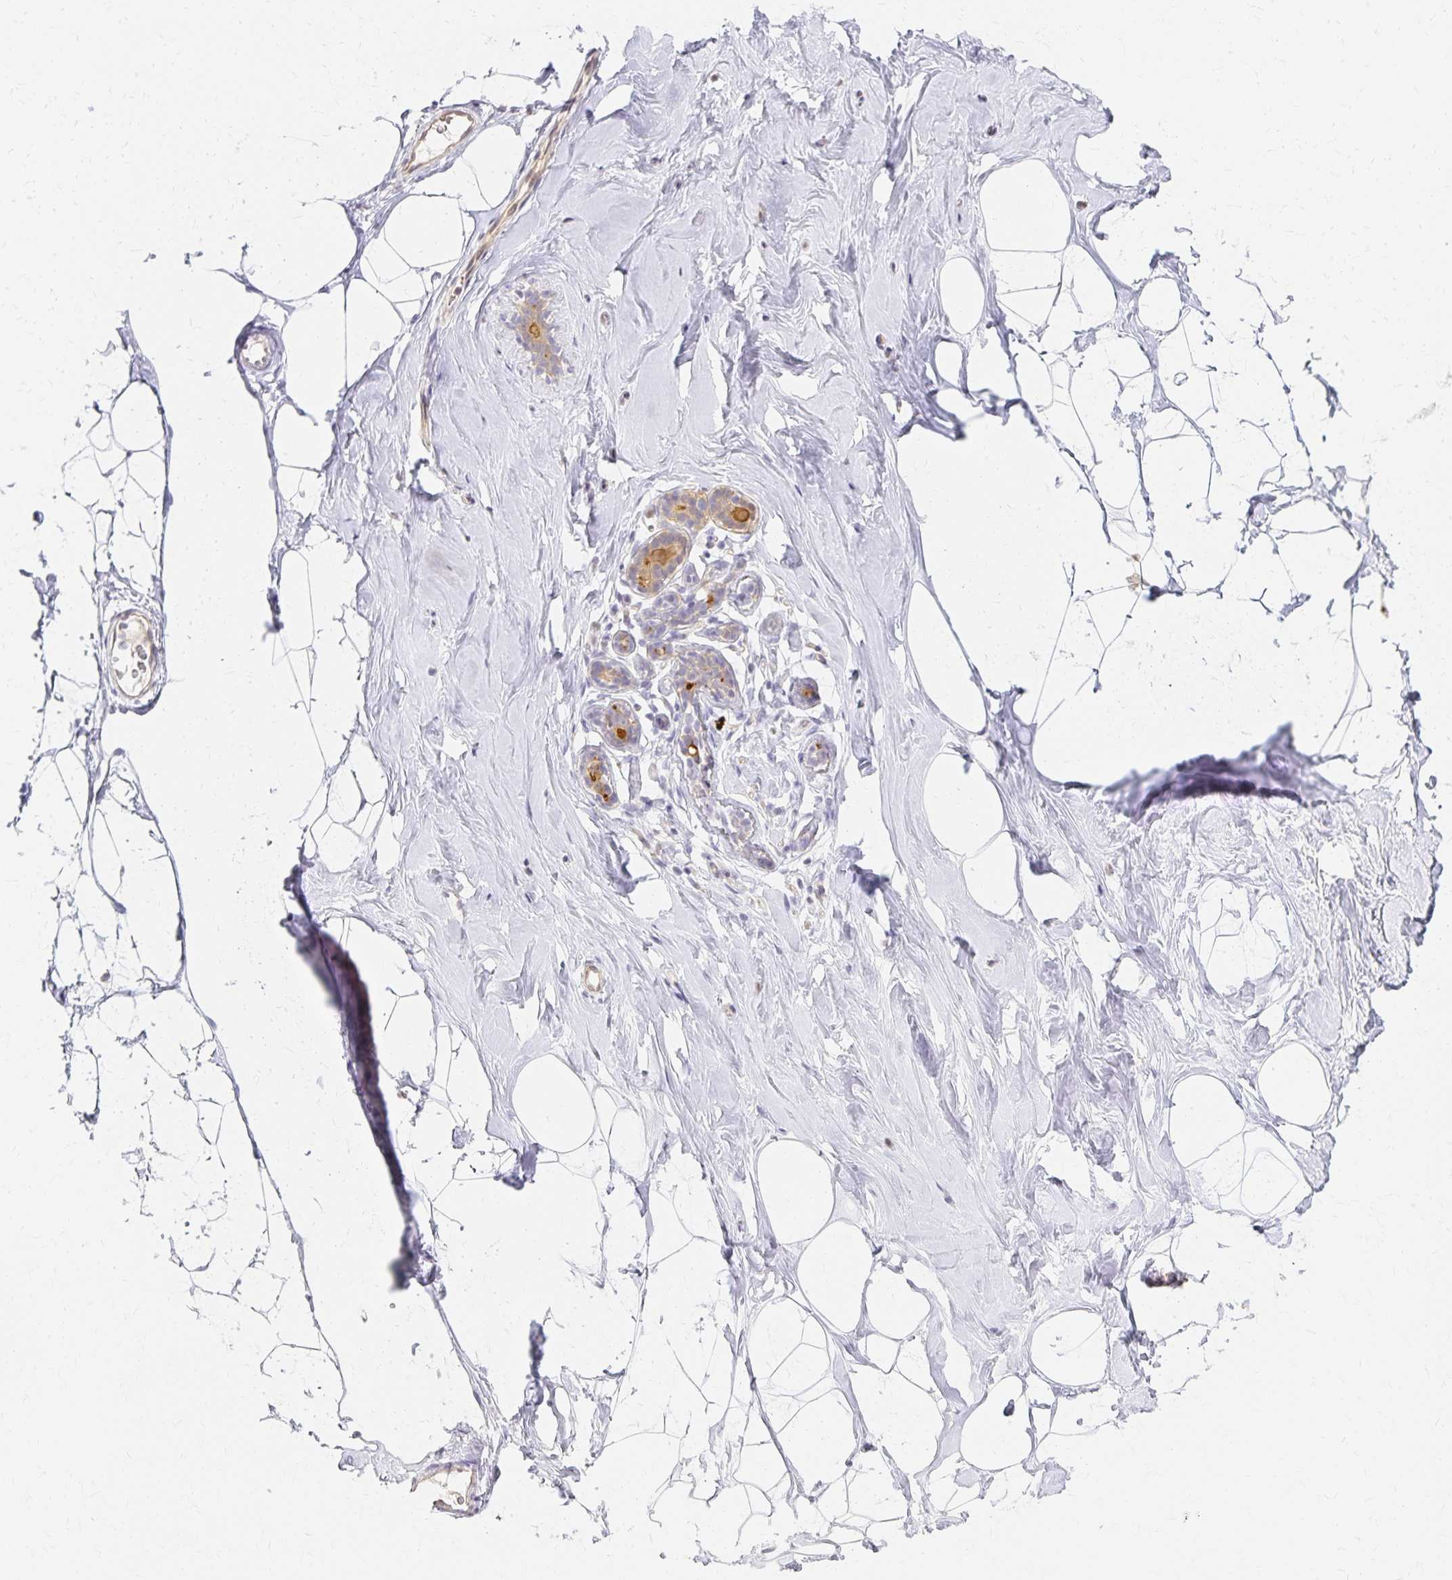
{"staining": {"intensity": "negative", "quantity": "none", "location": "none"}, "tissue": "breast", "cell_type": "Adipocytes", "image_type": "normal", "snomed": [{"axis": "morphology", "description": "Normal tissue, NOS"}, {"axis": "topography", "description": "Breast"}], "caption": "DAB immunohistochemical staining of normal breast exhibits no significant staining in adipocytes.", "gene": "AZGP1", "patient": {"sex": "female", "age": 32}}